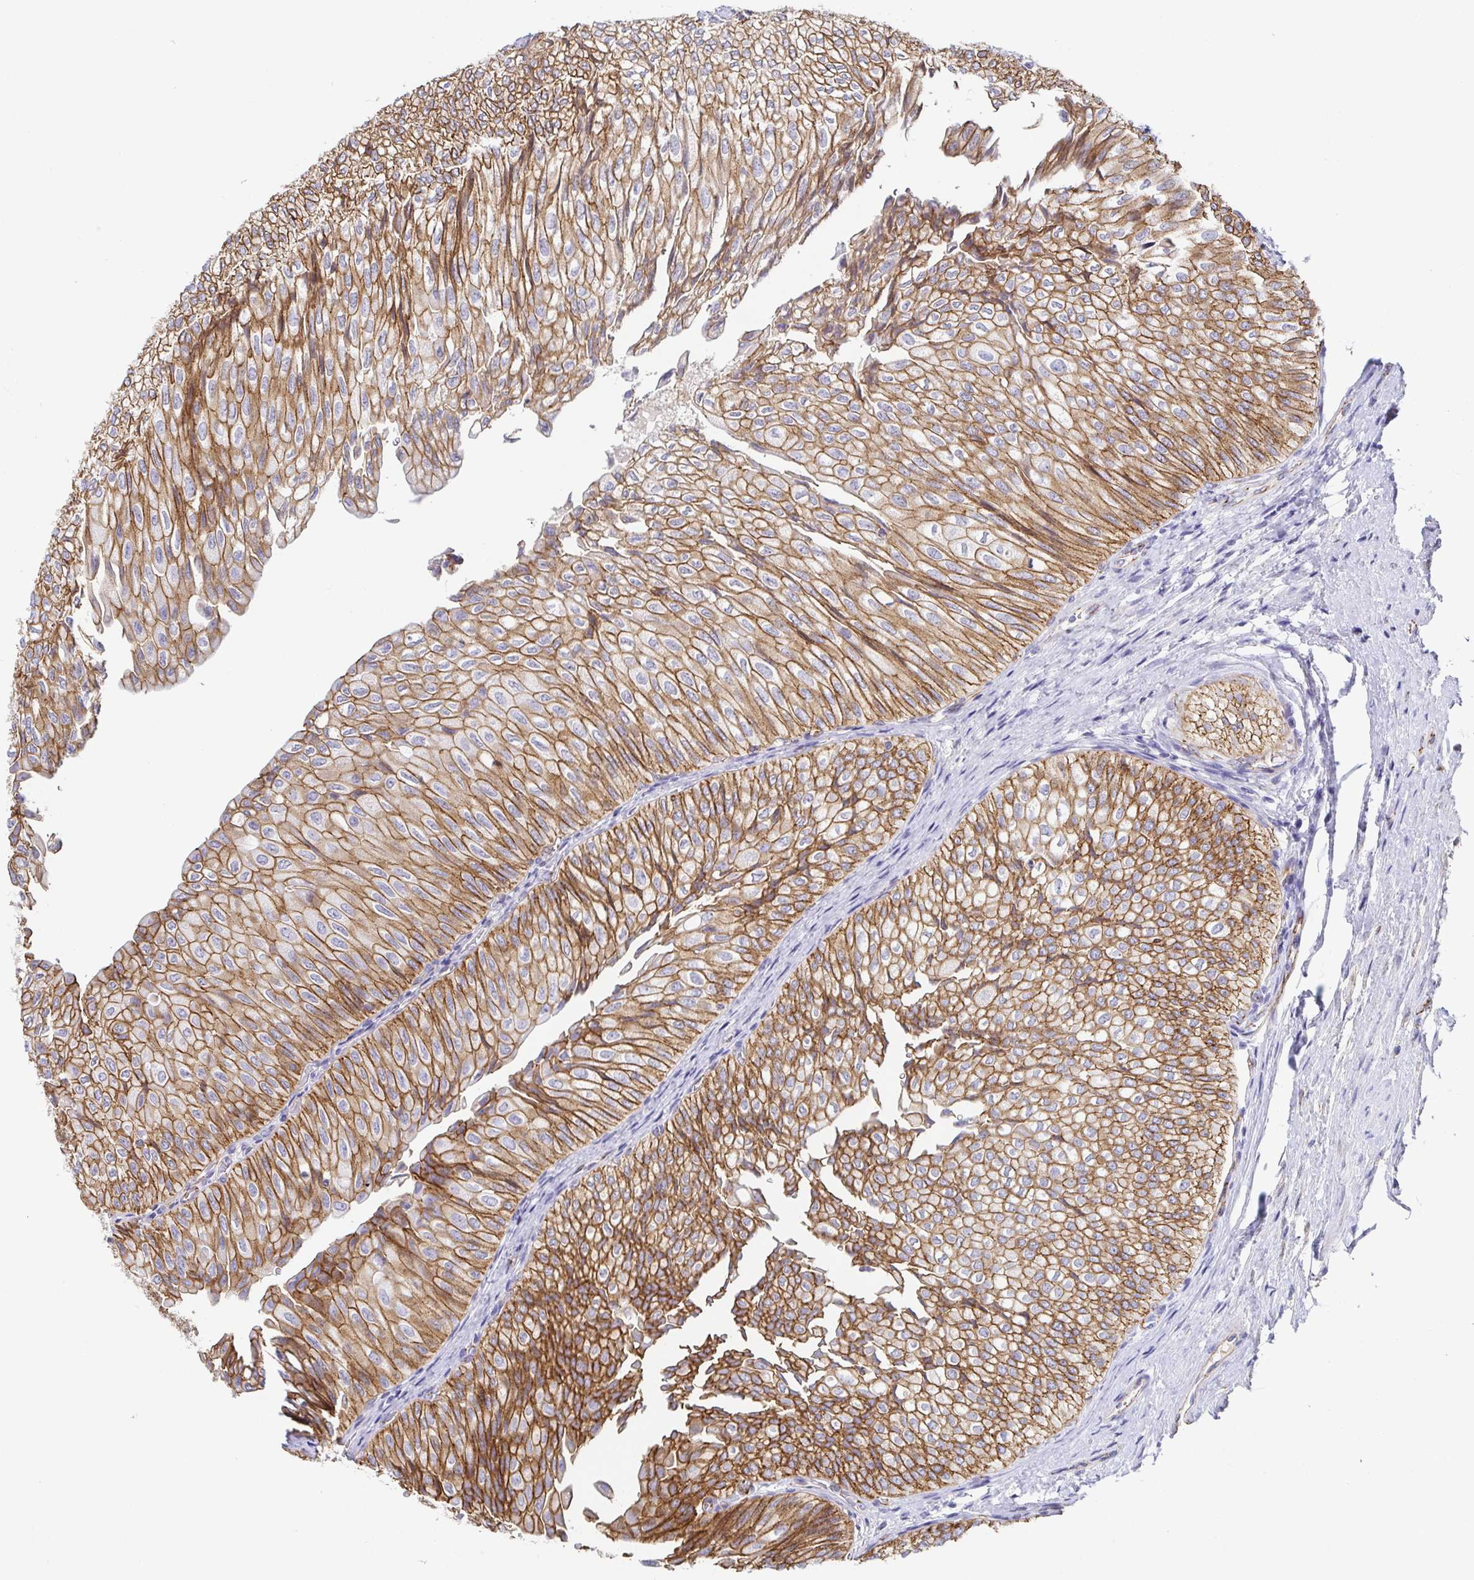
{"staining": {"intensity": "strong", "quantity": ">75%", "location": "cytoplasmic/membranous"}, "tissue": "urothelial cancer", "cell_type": "Tumor cells", "image_type": "cancer", "snomed": [{"axis": "morphology", "description": "Urothelial carcinoma, NOS"}, {"axis": "topography", "description": "Urinary bladder"}], "caption": "Immunohistochemical staining of transitional cell carcinoma demonstrates strong cytoplasmic/membranous protein staining in approximately >75% of tumor cells.", "gene": "PIWIL3", "patient": {"sex": "male", "age": 62}}